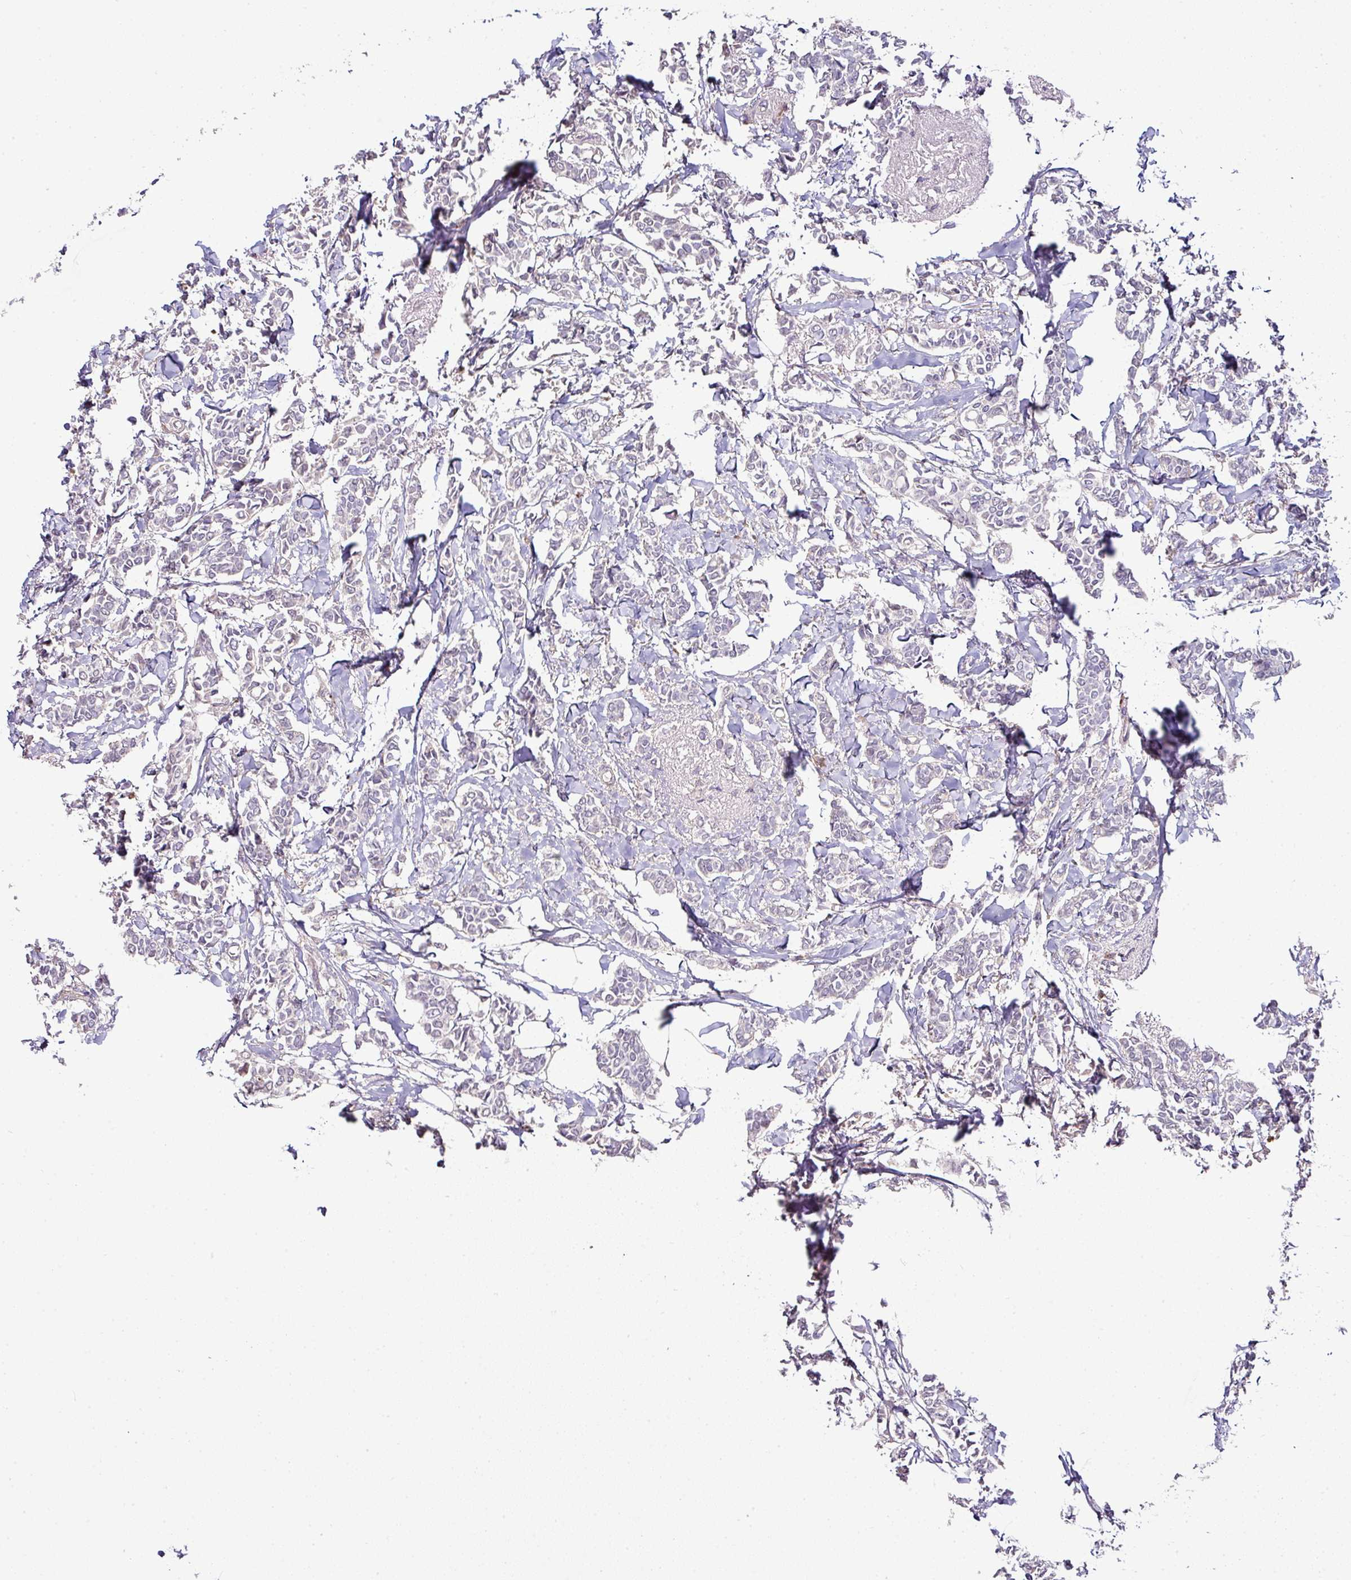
{"staining": {"intensity": "negative", "quantity": "none", "location": "none"}, "tissue": "breast cancer", "cell_type": "Tumor cells", "image_type": "cancer", "snomed": [{"axis": "morphology", "description": "Duct carcinoma"}, {"axis": "topography", "description": "Breast"}], "caption": "Immunohistochemistry (IHC) histopathology image of invasive ductal carcinoma (breast) stained for a protein (brown), which demonstrates no expression in tumor cells.", "gene": "TIMMDC1", "patient": {"sex": "female", "age": 41}}